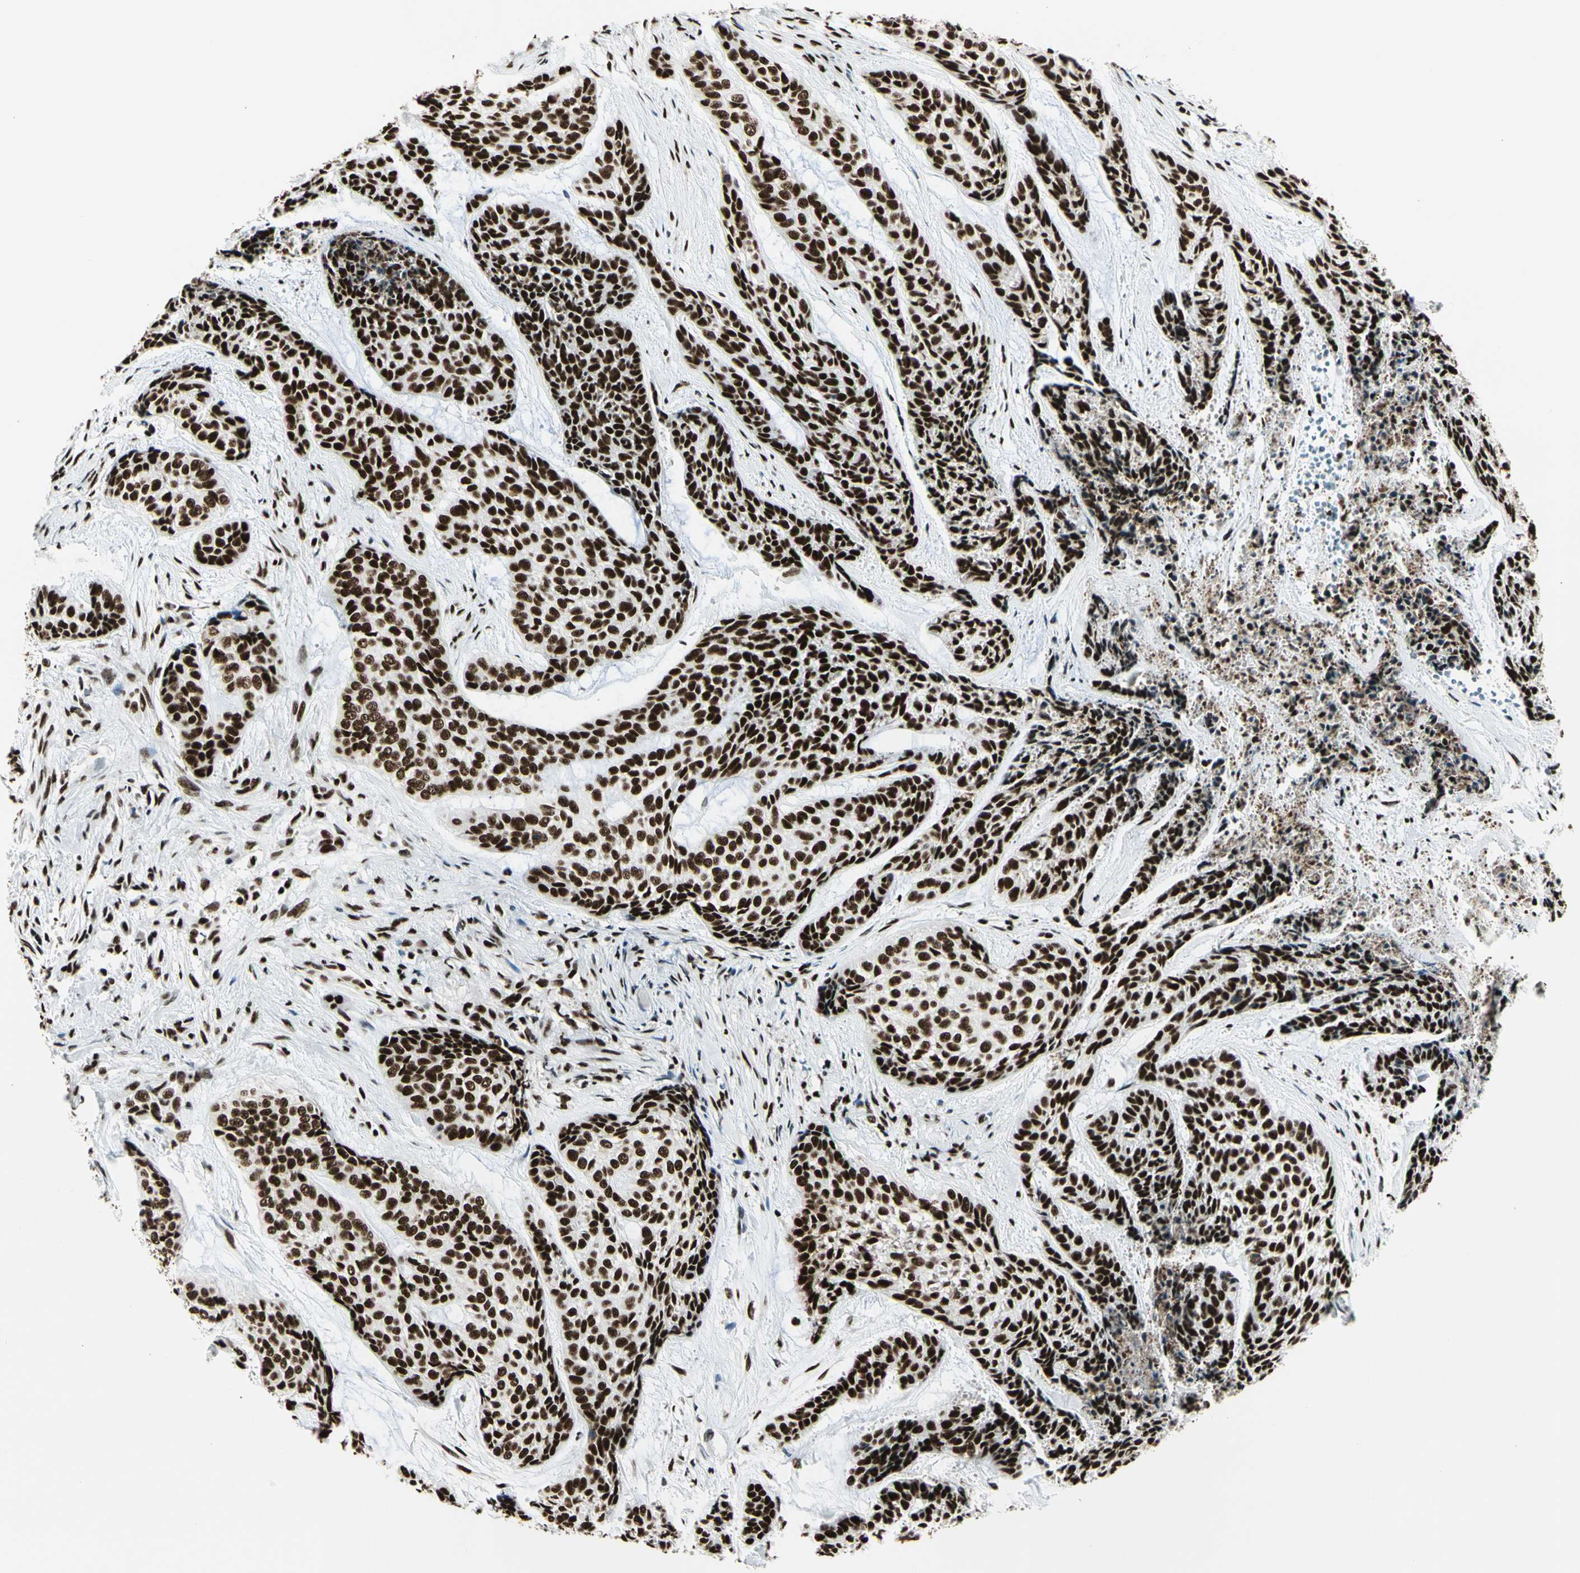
{"staining": {"intensity": "strong", "quantity": ">75%", "location": "nuclear"}, "tissue": "skin cancer", "cell_type": "Tumor cells", "image_type": "cancer", "snomed": [{"axis": "morphology", "description": "Basal cell carcinoma"}, {"axis": "topography", "description": "Skin"}], "caption": "Immunohistochemistry (IHC) image of neoplastic tissue: skin cancer (basal cell carcinoma) stained using immunohistochemistry (IHC) reveals high levels of strong protein expression localized specifically in the nuclear of tumor cells, appearing as a nuclear brown color.", "gene": "CCAR1", "patient": {"sex": "female", "age": 64}}